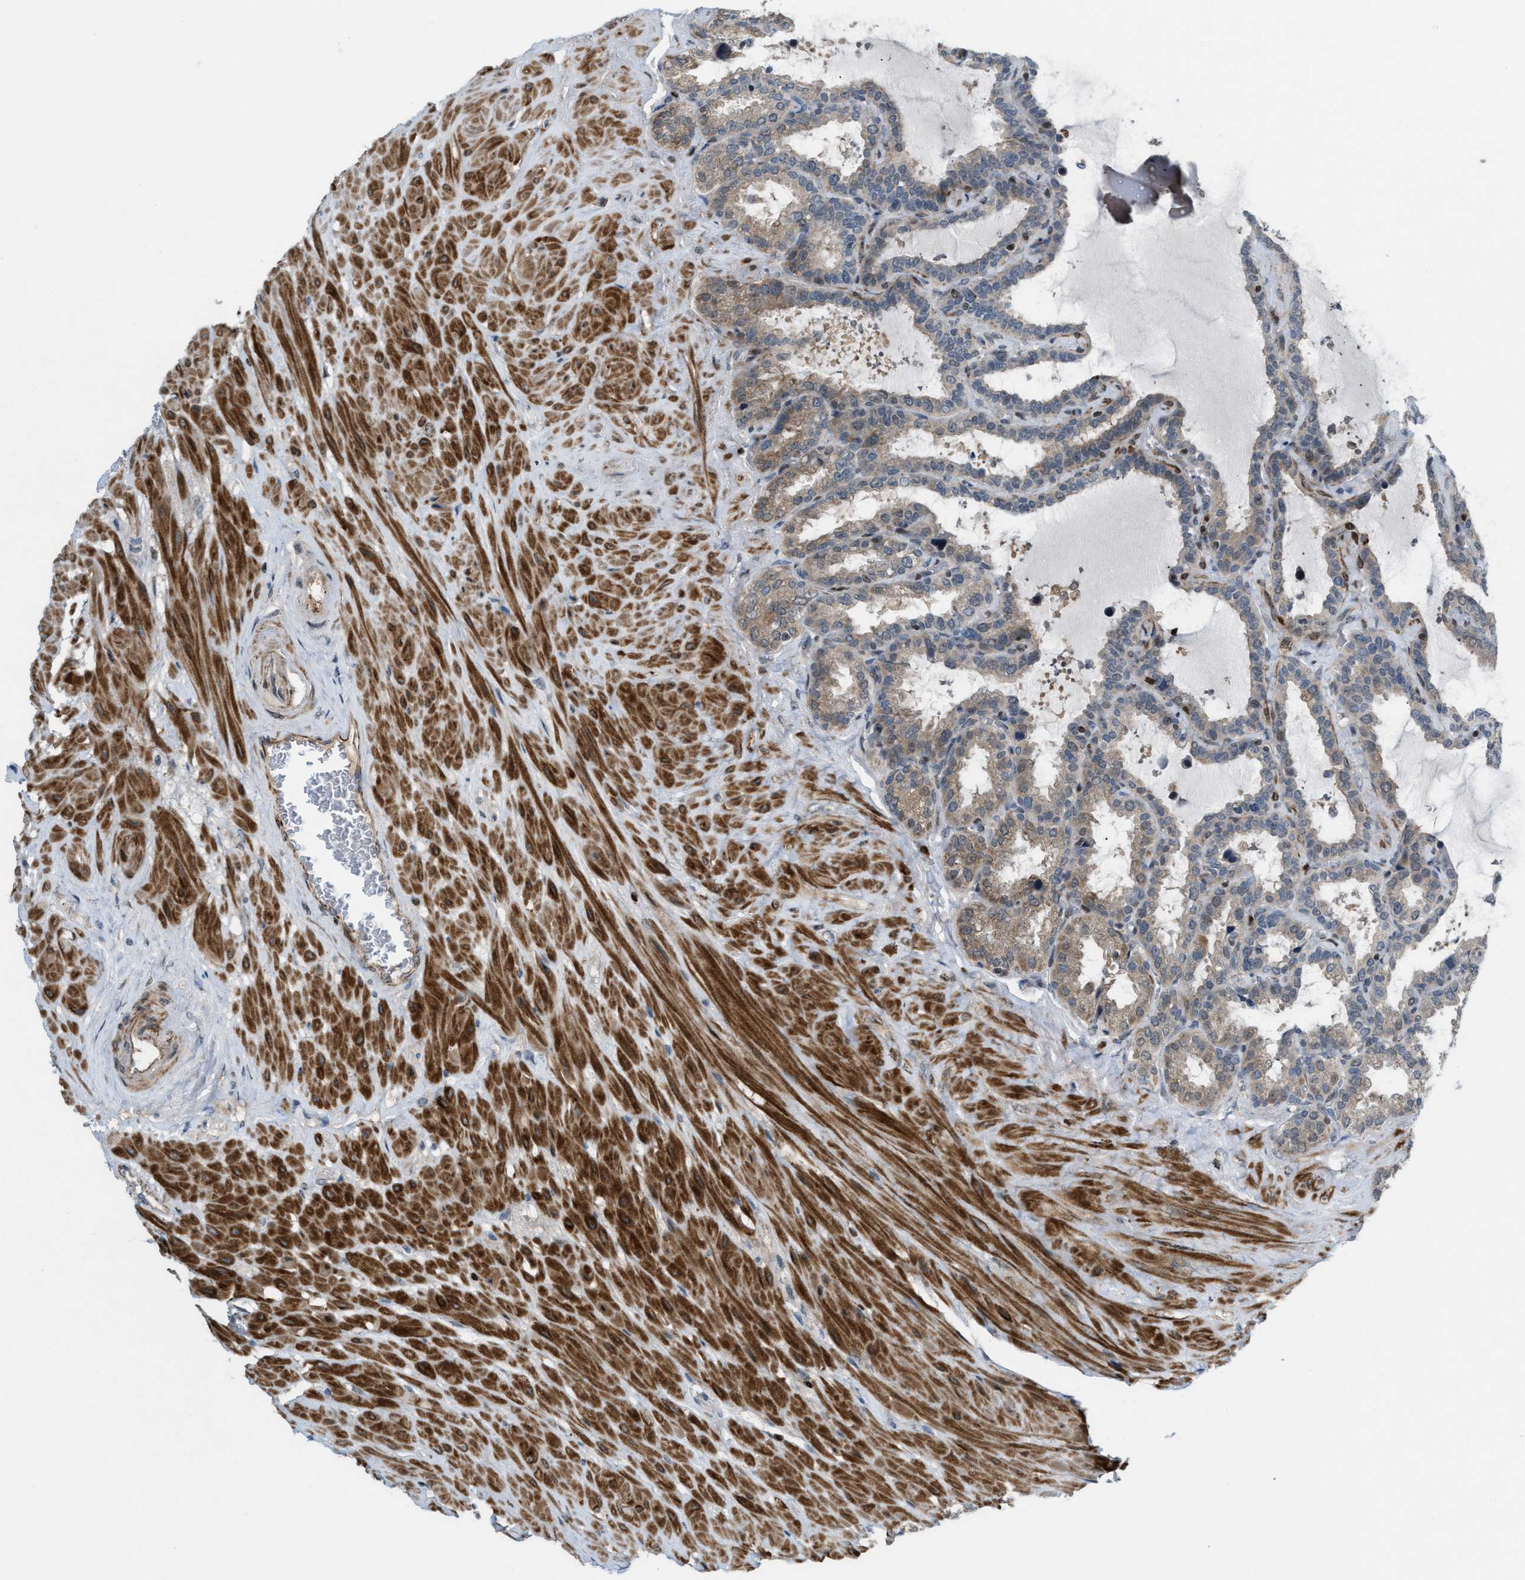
{"staining": {"intensity": "weak", "quantity": "<25%", "location": "cytoplasmic/membranous"}, "tissue": "seminal vesicle", "cell_type": "Glandular cells", "image_type": "normal", "snomed": [{"axis": "morphology", "description": "Normal tissue, NOS"}, {"axis": "topography", "description": "Seminal veicle"}], "caption": "Glandular cells show no significant expression in normal seminal vesicle. (Brightfield microscopy of DAB immunohistochemistry (IHC) at high magnification).", "gene": "ZNF276", "patient": {"sex": "male", "age": 46}}